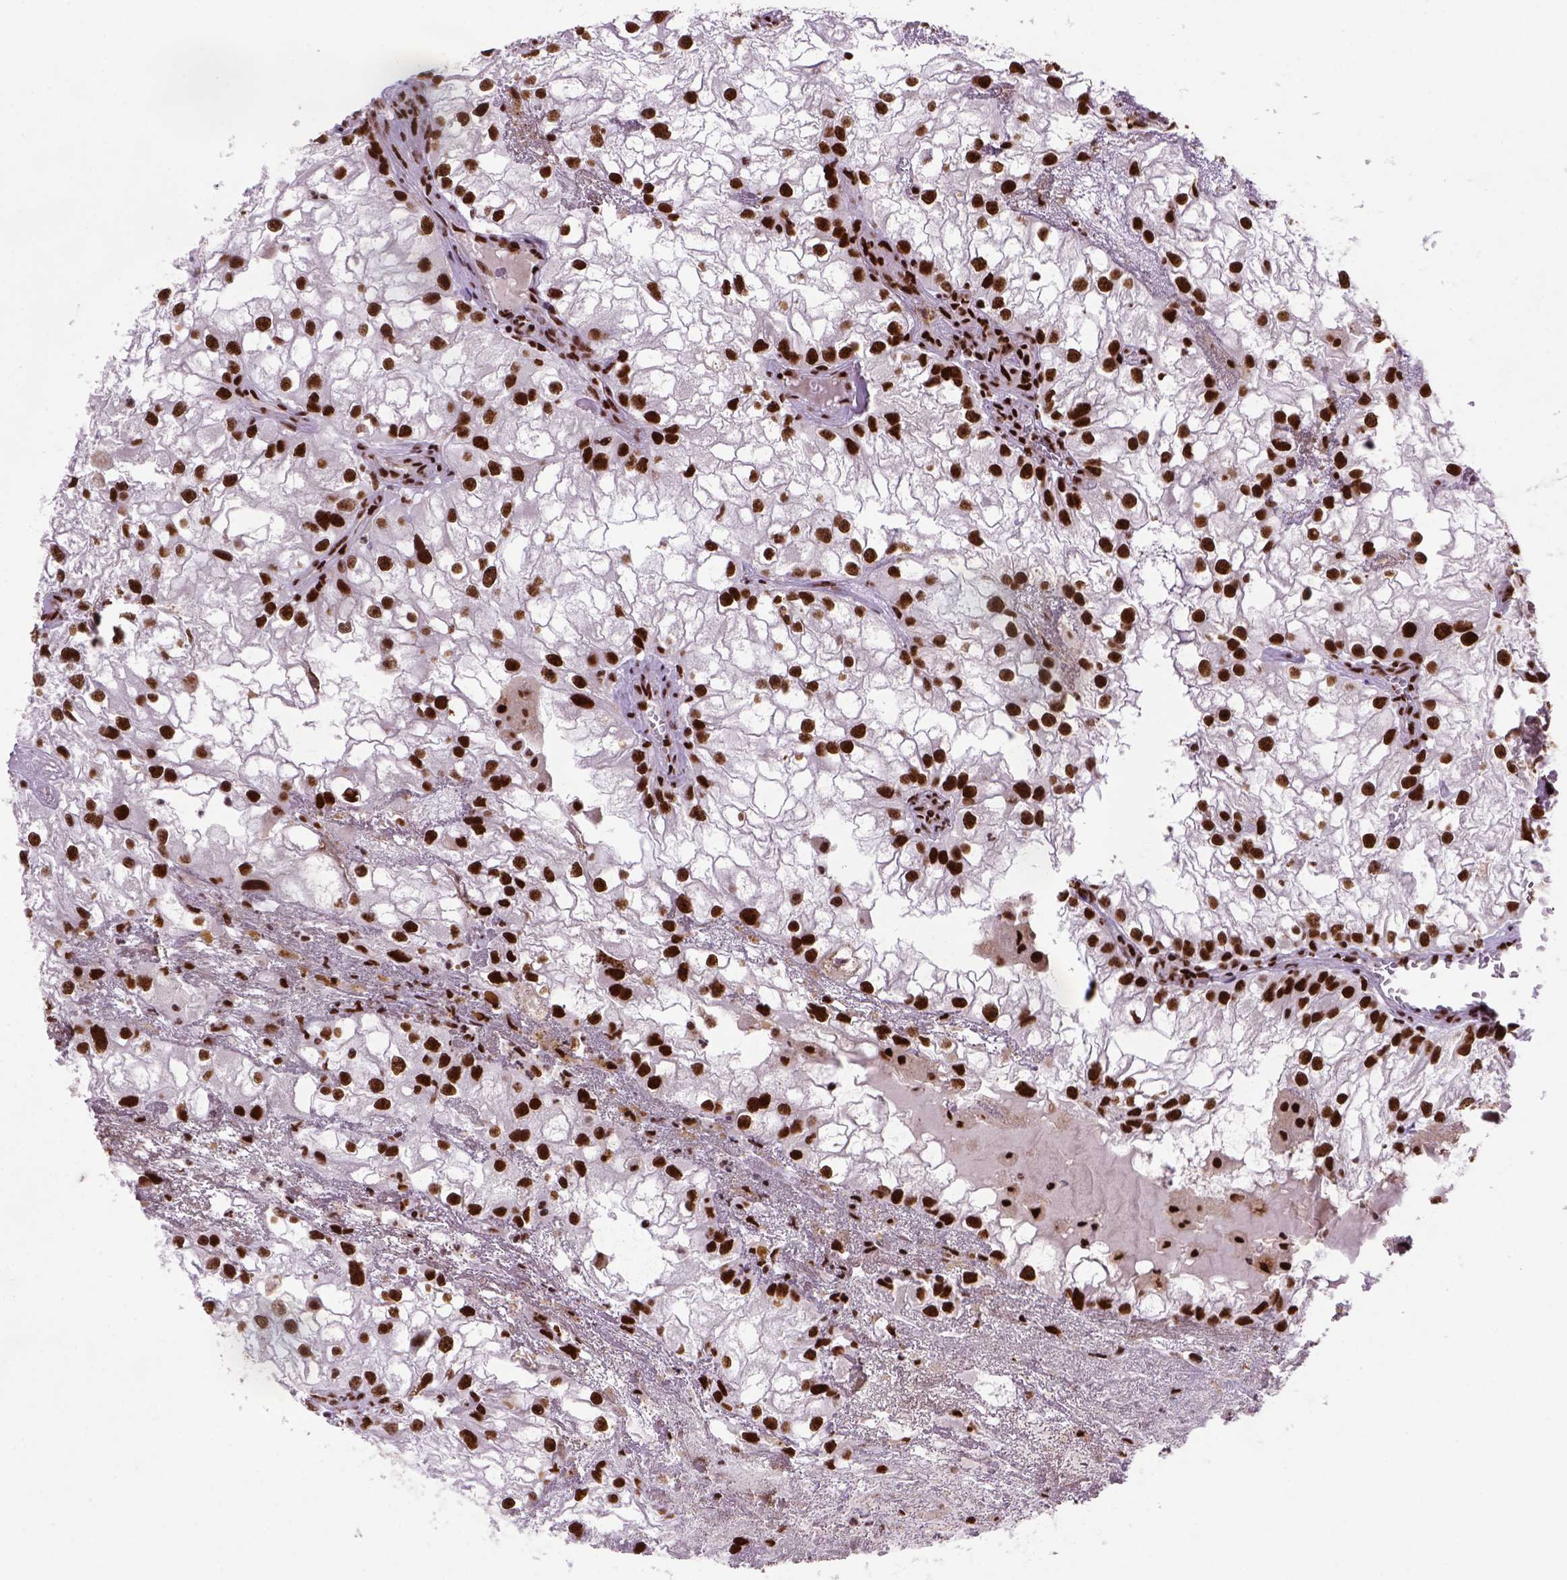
{"staining": {"intensity": "strong", "quantity": ">75%", "location": "nuclear"}, "tissue": "renal cancer", "cell_type": "Tumor cells", "image_type": "cancer", "snomed": [{"axis": "morphology", "description": "Adenocarcinoma, NOS"}, {"axis": "topography", "description": "Kidney"}], "caption": "Immunohistochemical staining of renal cancer (adenocarcinoma) demonstrates strong nuclear protein staining in about >75% of tumor cells. (Stains: DAB in brown, nuclei in blue, Microscopy: brightfield microscopy at high magnification).", "gene": "NSMCE2", "patient": {"sex": "male", "age": 59}}